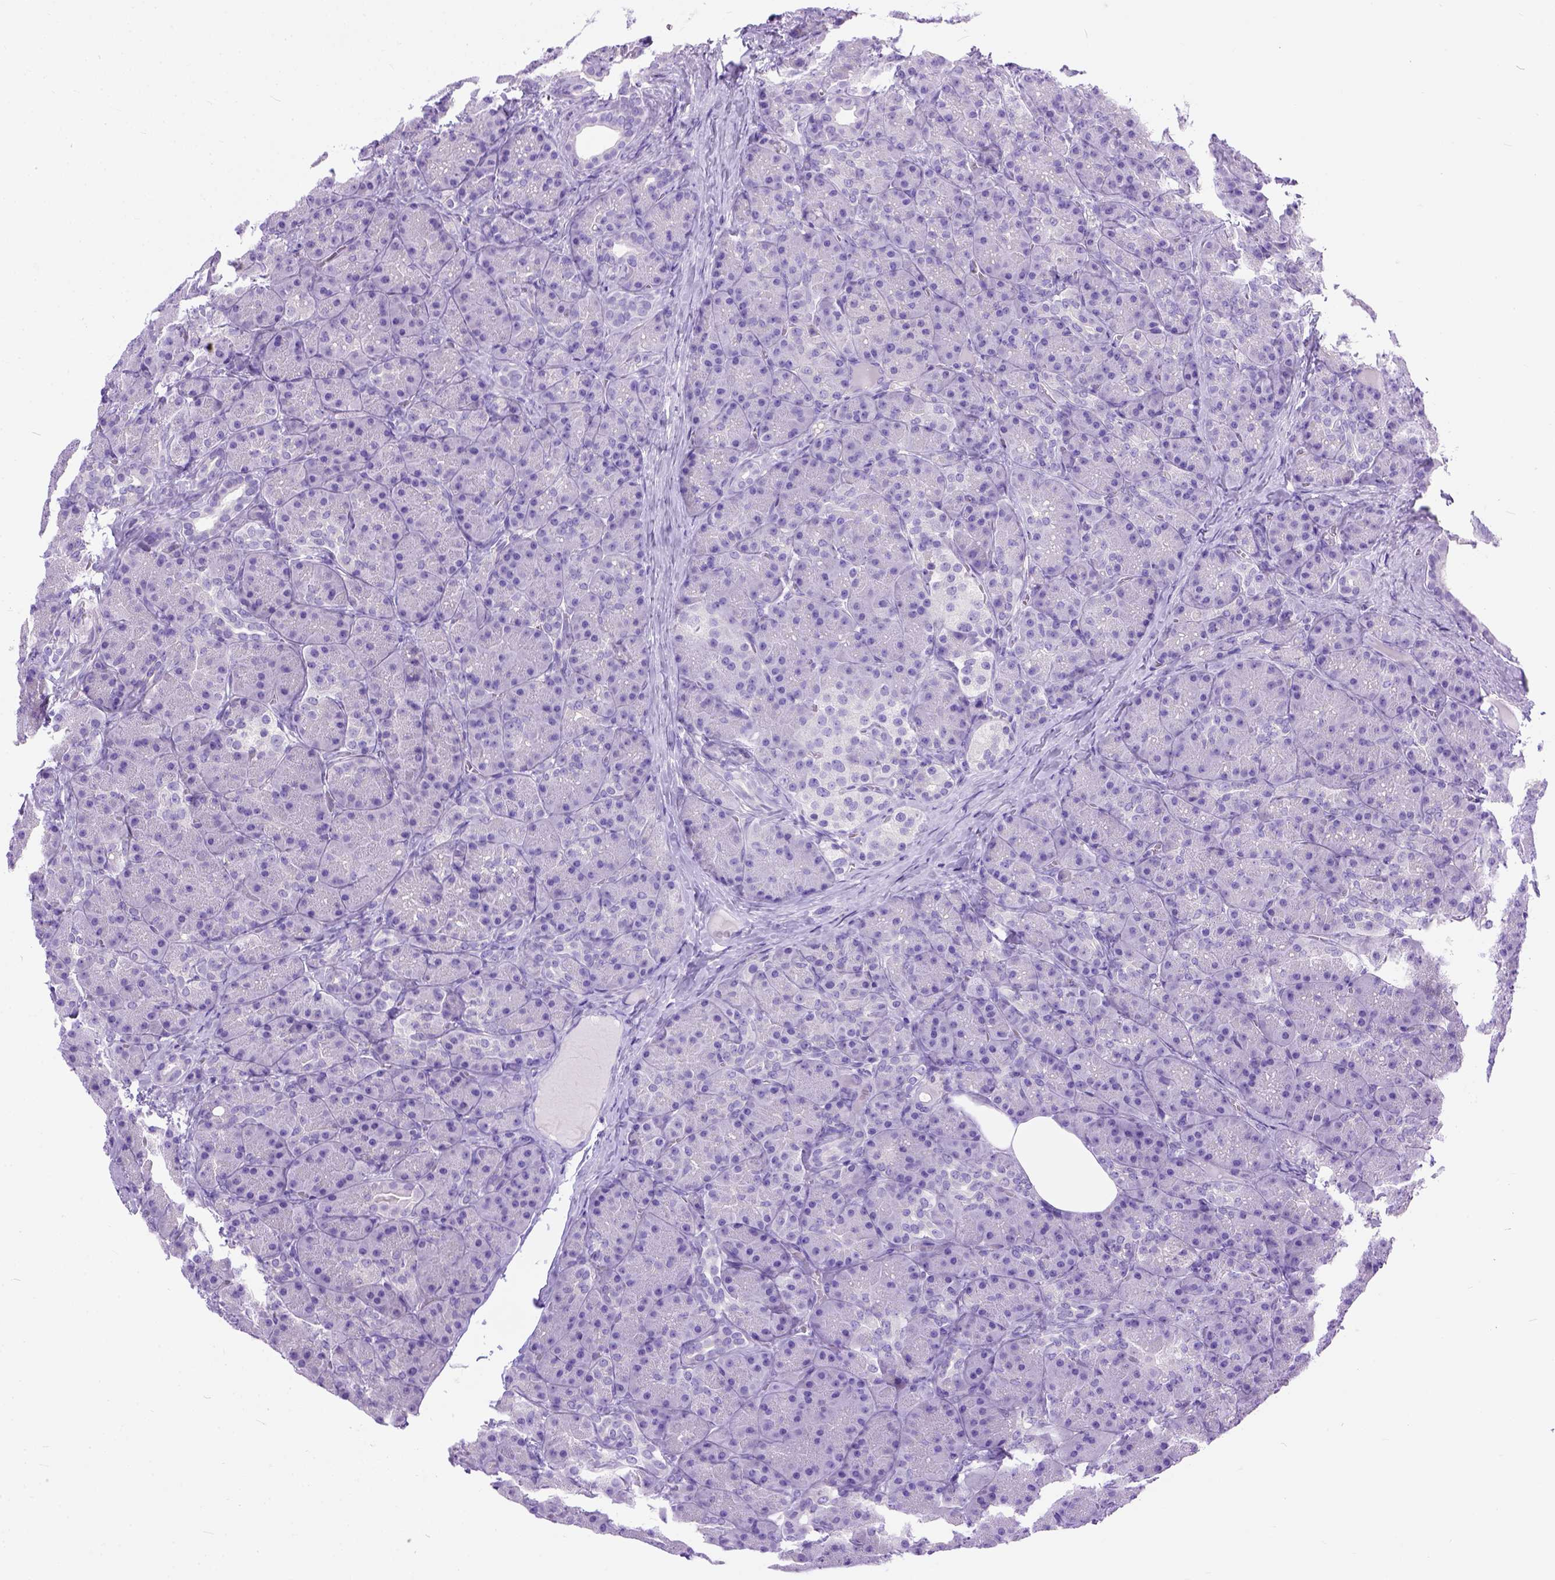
{"staining": {"intensity": "negative", "quantity": "none", "location": "none"}, "tissue": "pancreas", "cell_type": "Exocrine glandular cells", "image_type": "normal", "snomed": [{"axis": "morphology", "description": "Normal tissue, NOS"}, {"axis": "topography", "description": "Pancreas"}], "caption": "Normal pancreas was stained to show a protein in brown. There is no significant positivity in exocrine glandular cells.", "gene": "ODAD3", "patient": {"sex": "male", "age": 57}}